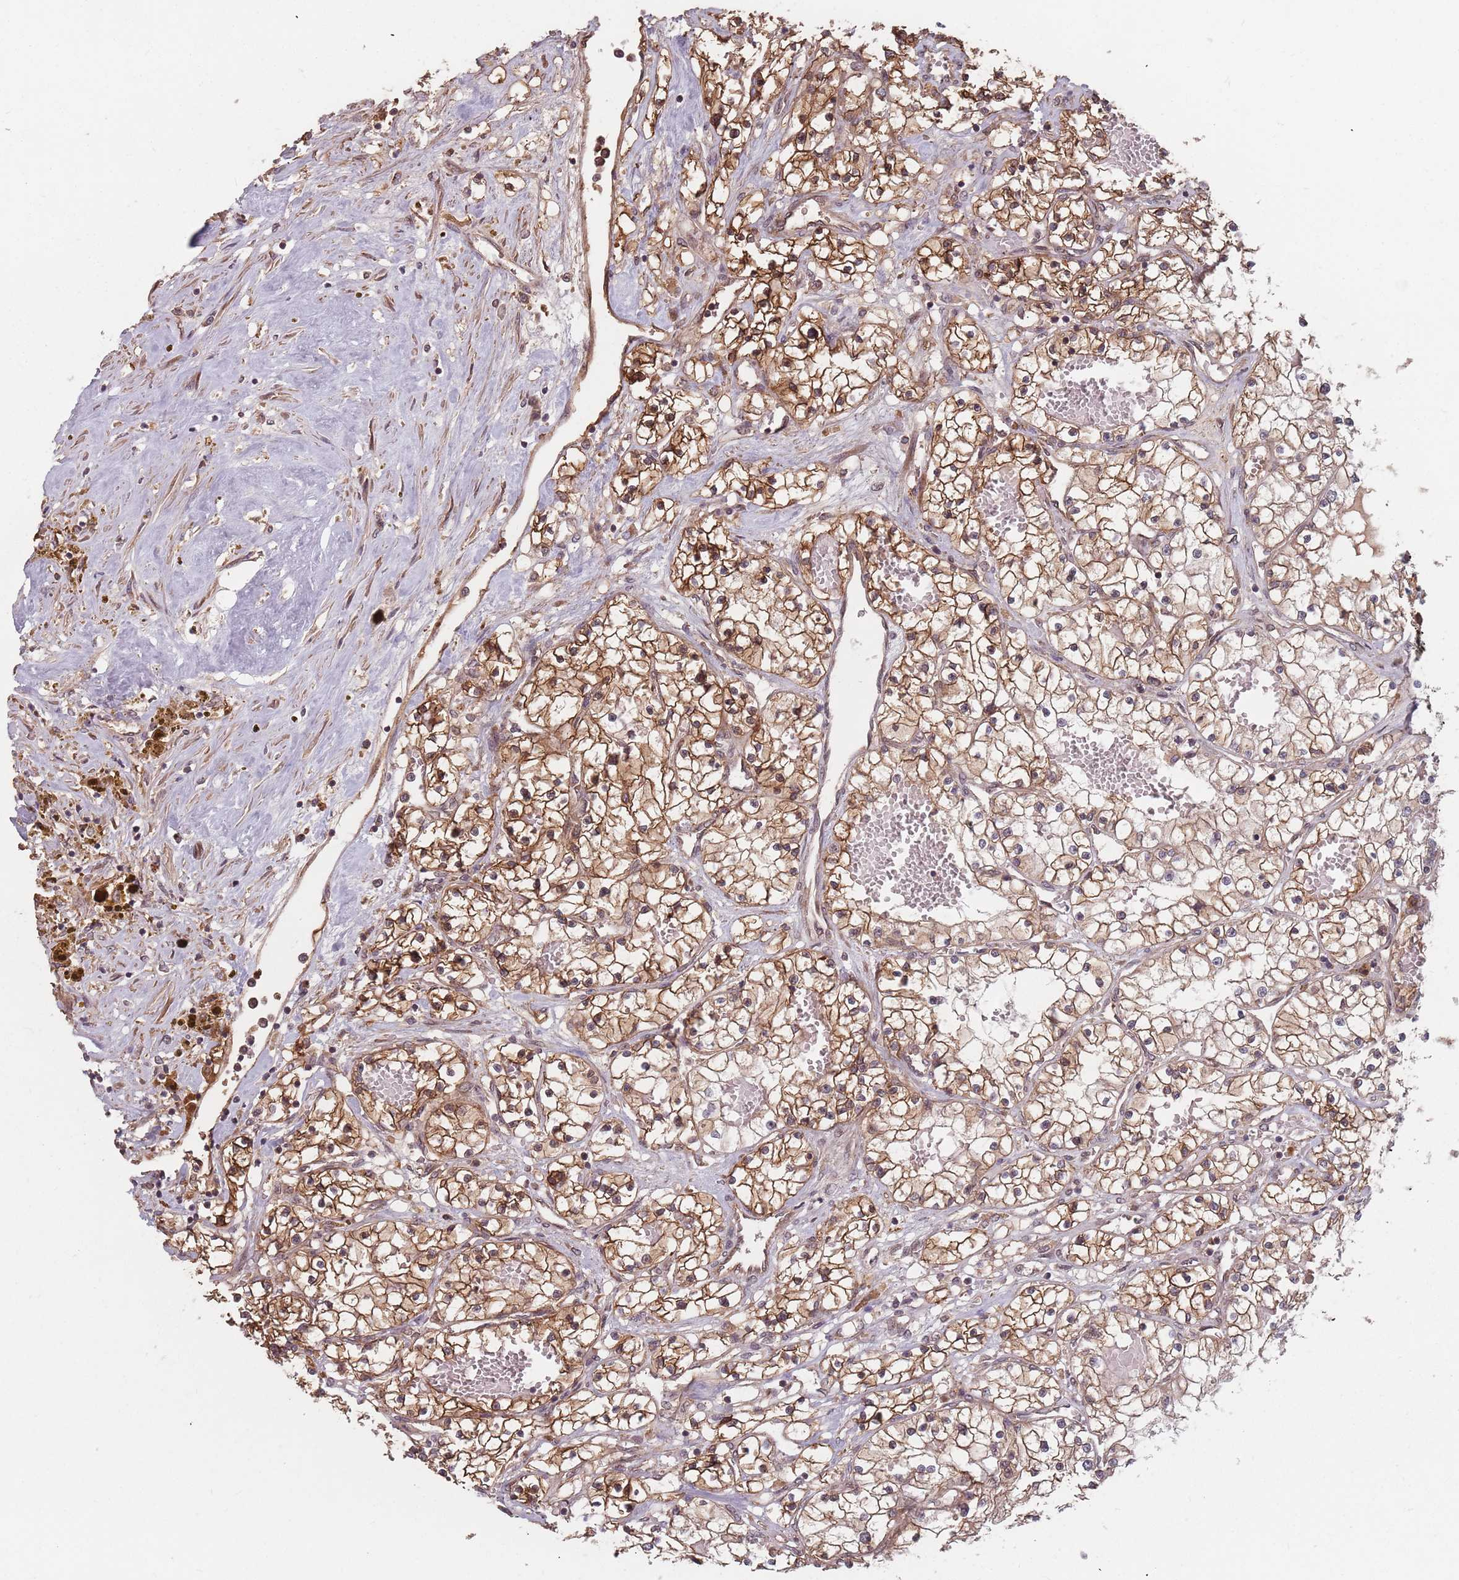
{"staining": {"intensity": "moderate", "quantity": ">75%", "location": "cytoplasmic/membranous"}, "tissue": "renal cancer", "cell_type": "Tumor cells", "image_type": "cancer", "snomed": [{"axis": "morphology", "description": "Normal tissue, NOS"}, {"axis": "morphology", "description": "Adenocarcinoma, NOS"}, {"axis": "topography", "description": "Kidney"}], "caption": "IHC (DAB (3,3'-diaminobenzidine)) staining of renal cancer (adenocarcinoma) demonstrates moderate cytoplasmic/membranous protein positivity in approximately >75% of tumor cells. The protein is shown in brown color, while the nuclei are stained blue.", "gene": "C3orf14", "patient": {"sex": "male", "age": 68}}